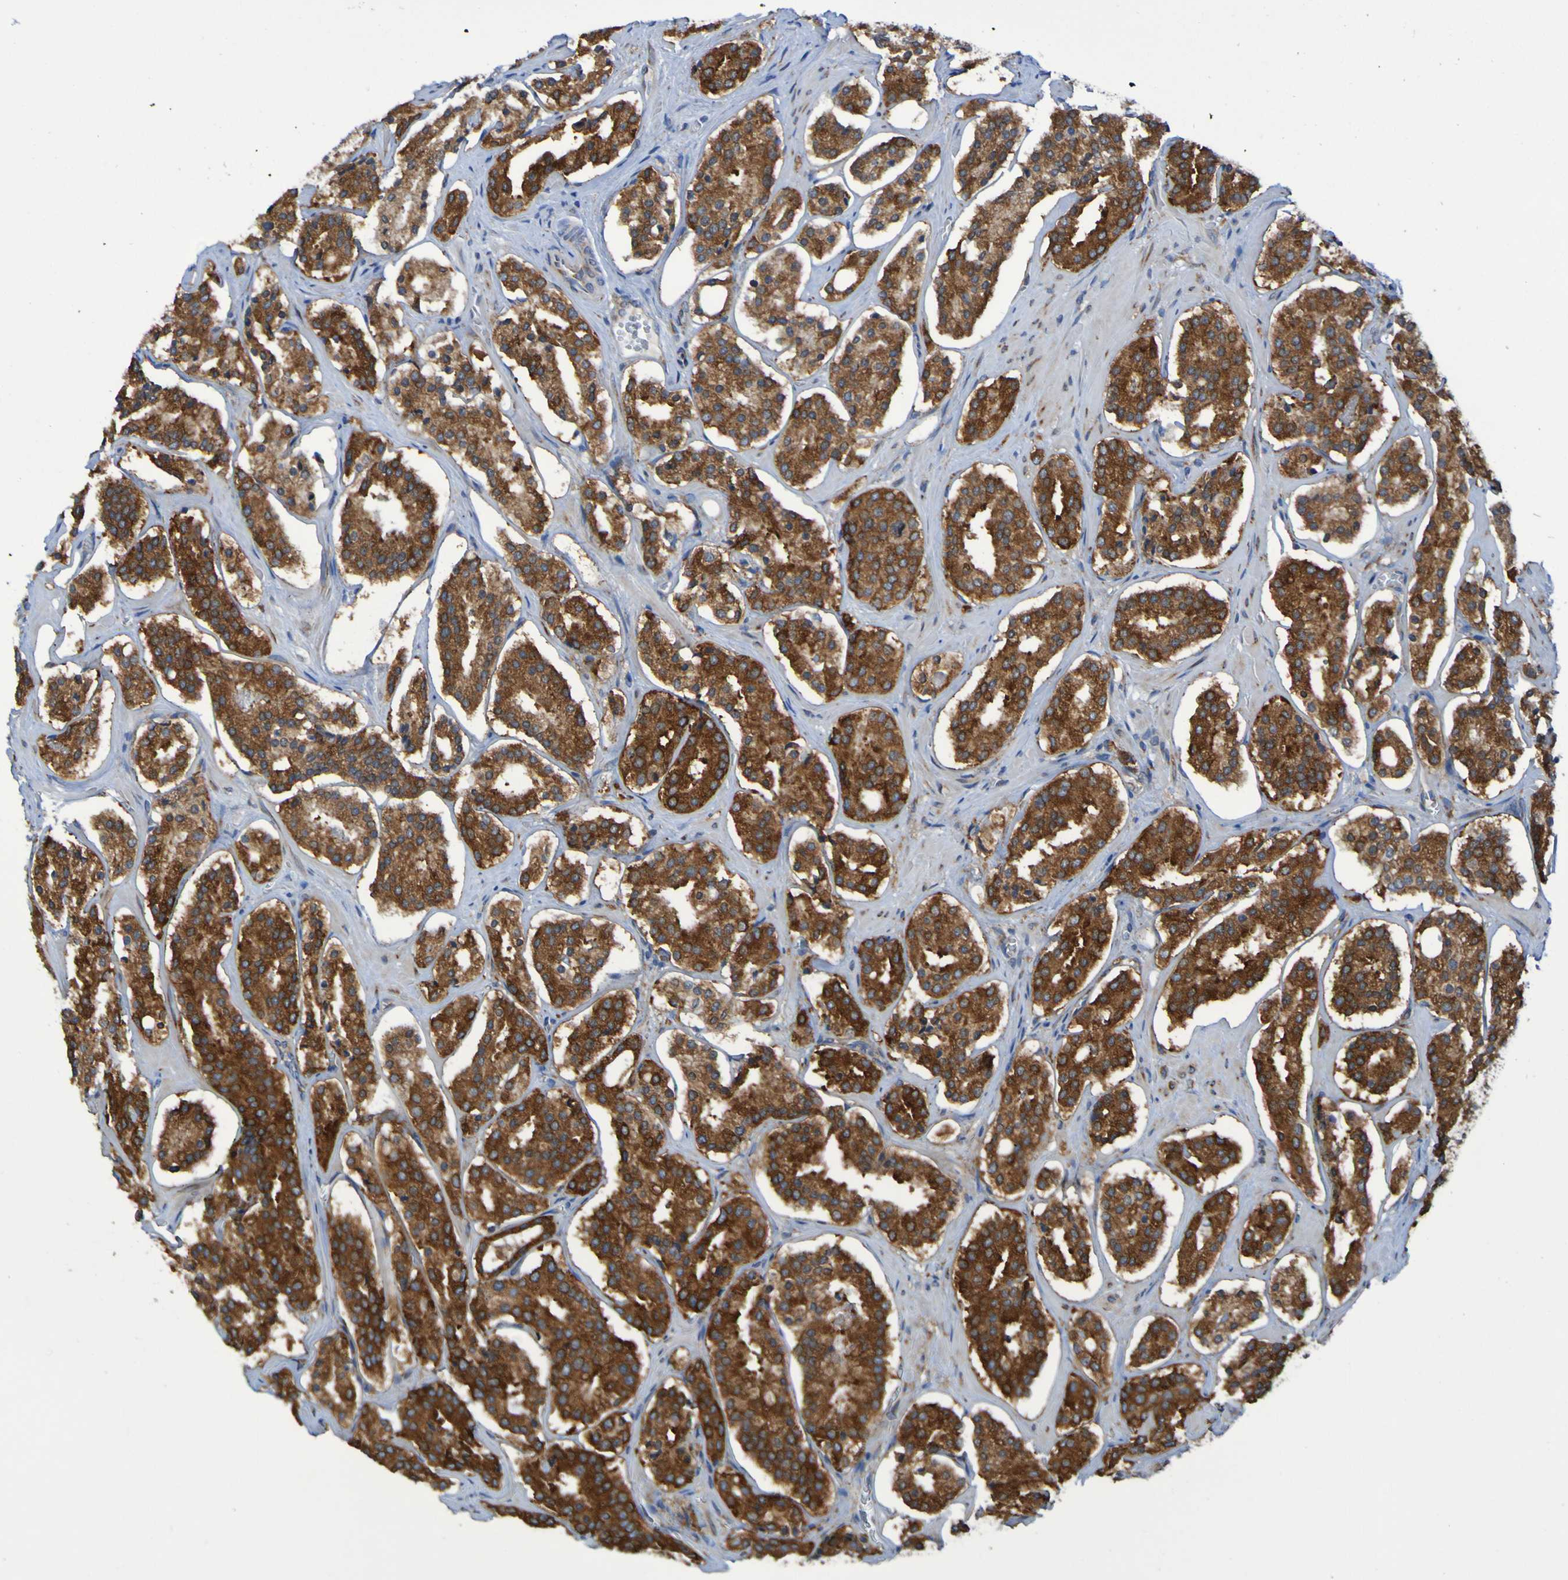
{"staining": {"intensity": "strong", "quantity": ">75%", "location": "cytoplasmic/membranous"}, "tissue": "prostate cancer", "cell_type": "Tumor cells", "image_type": "cancer", "snomed": [{"axis": "morphology", "description": "Adenocarcinoma, High grade"}, {"axis": "topography", "description": "Prostate"}], "caption": "Prostate adenocarcinoma (high-grade) stained for a protein shows strong cytoplasmic/membranous positivity in tumor cells.", "gene": "FKBP3", "patient": {"sex": "male", "age": 60}}